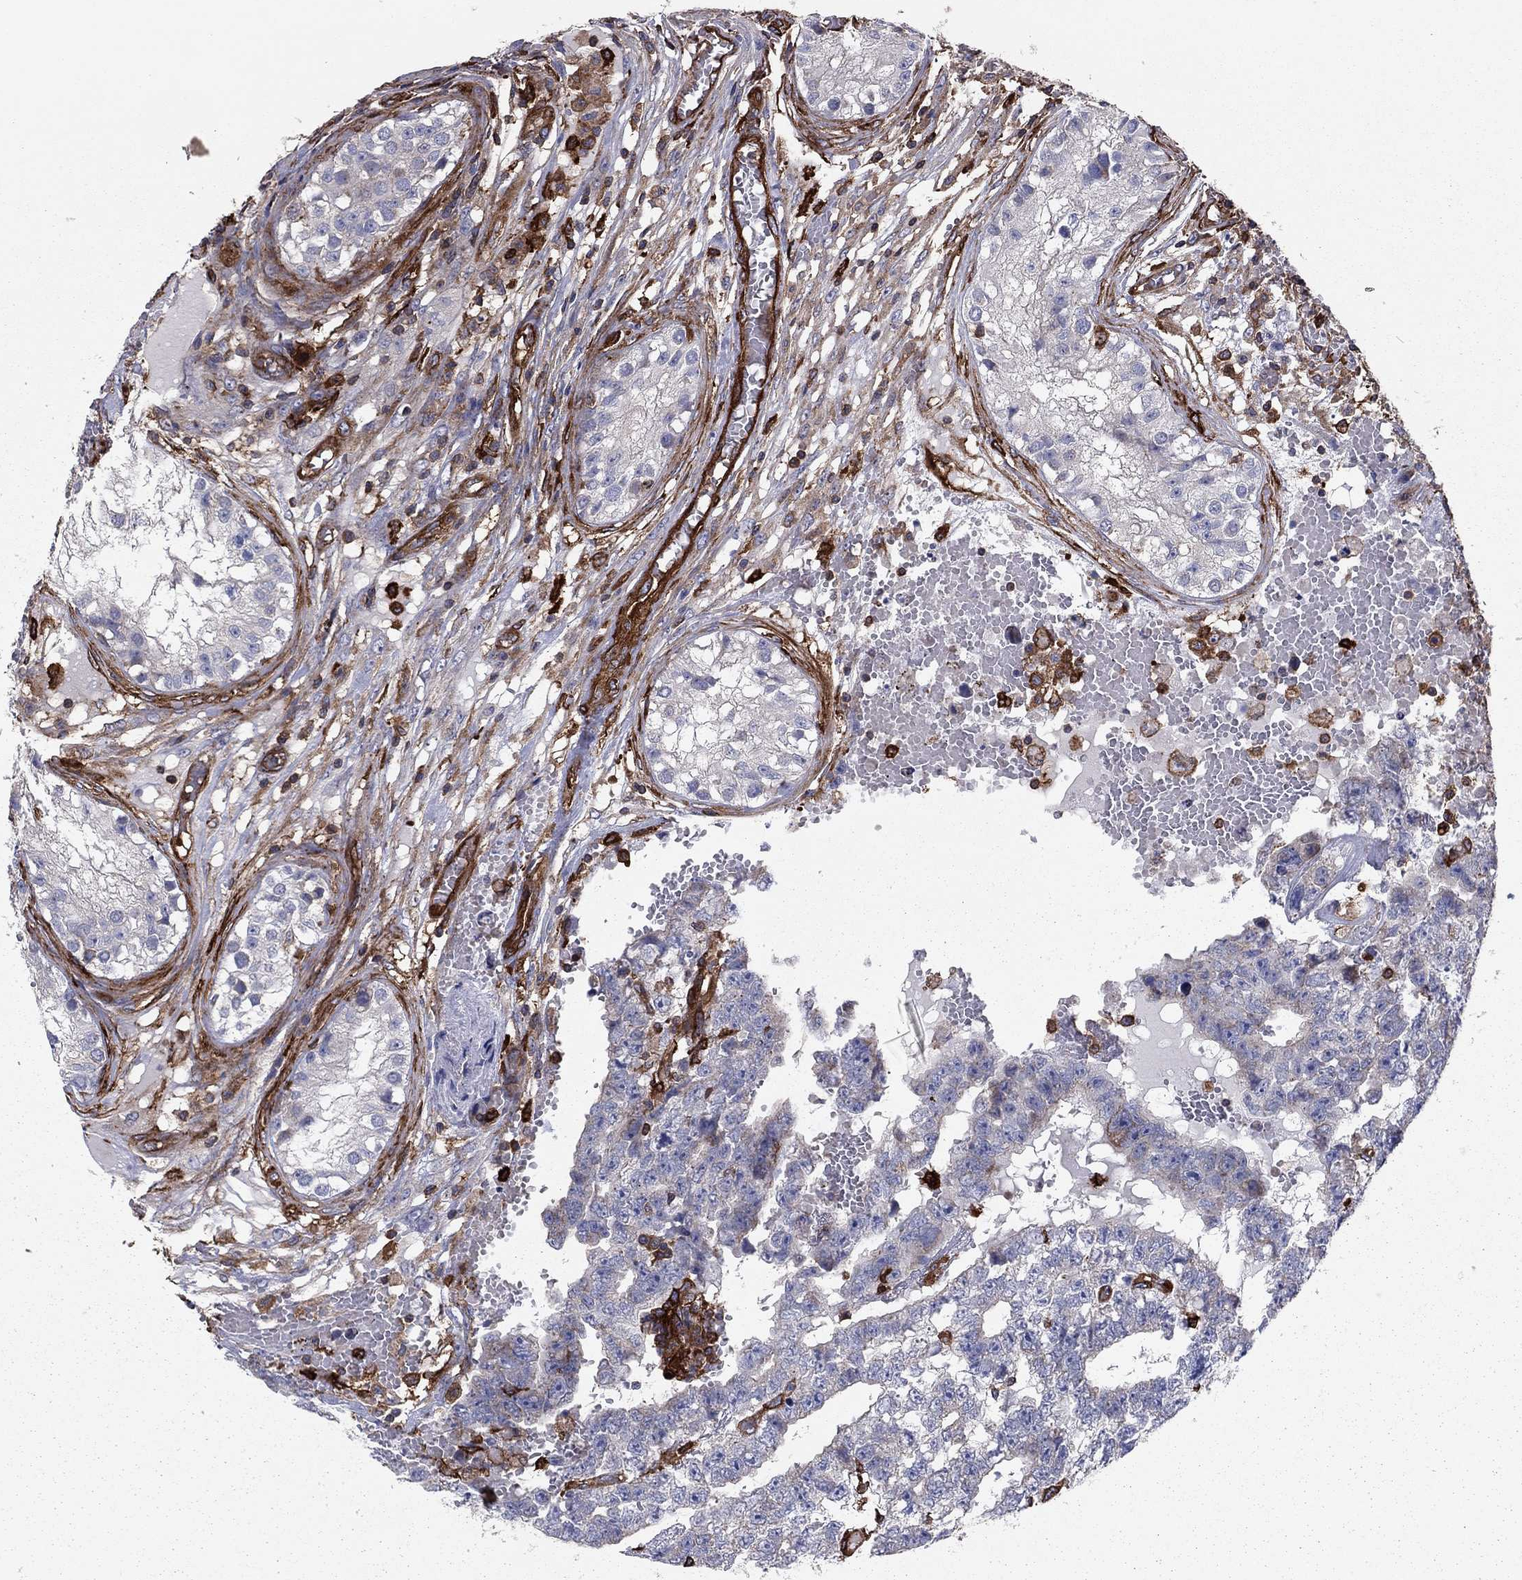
{"staining": {"intensity": "negative", "quantity": "none", "location": "none"}, "tissue": "testis cancer", "cell_type": "Tumor cells", "image_type": "cancer", "snomed": [{"axis": "morphology", "description": "Carcinoma, Embryonal, NOS"}, {"axis": "topography", "description": "Testis"}], "caption": "The histopathology image reveals no staining of tumor cells in embryonal carcinoma (testis).", "gene": "EHBP1L1", "patient": {"sex": "male", "age": 25}}